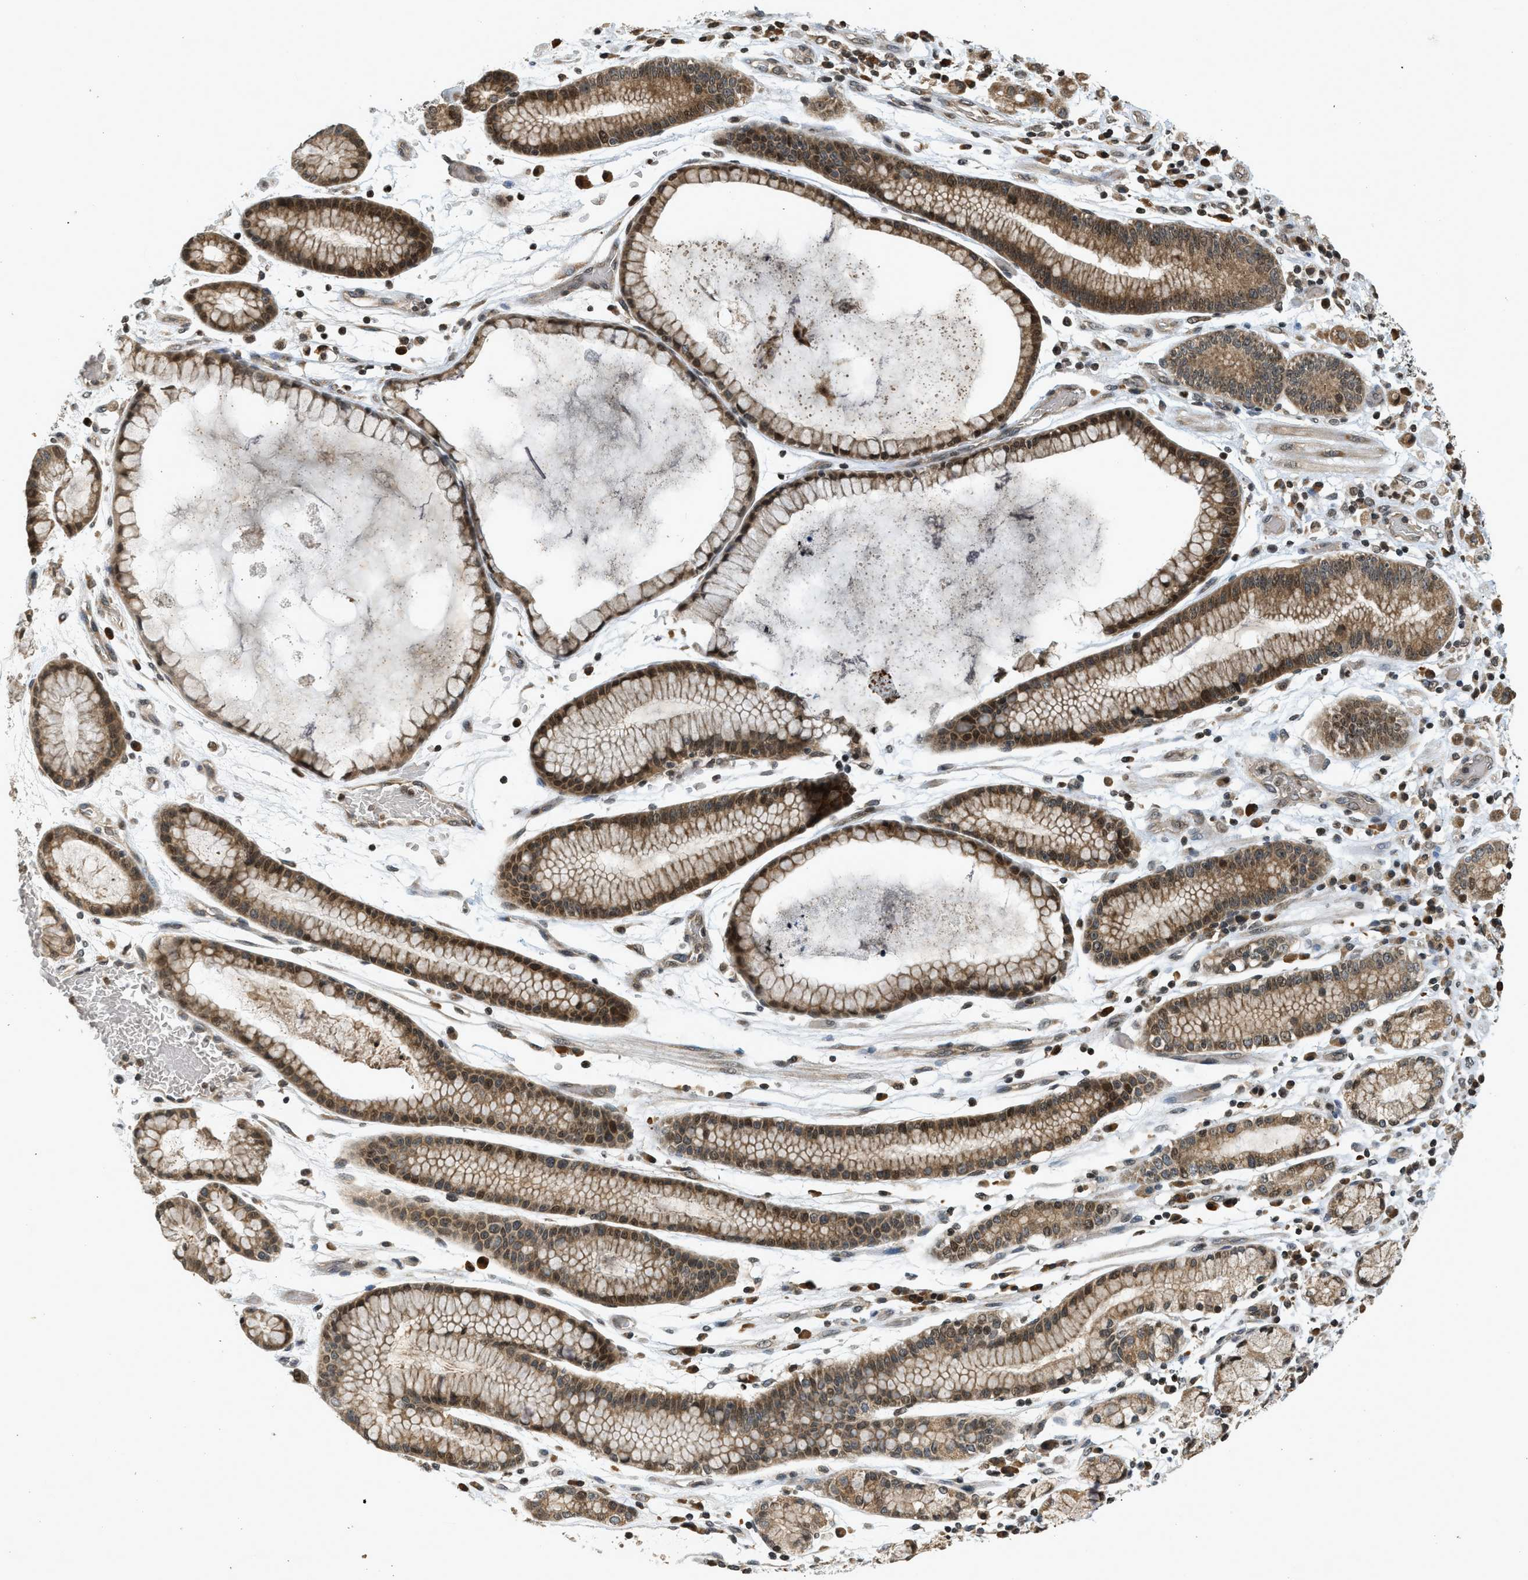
{"staining": {"intensity": "moderate", "quantity": ">75%", "location": "cytoplasmic/membranous,nuclear"}, "tissue": "stomach cancer", "cell_type": "Tumor cells", "image_type": "cancer", "snomed": [{"axis": "morphology", "description": "Adenocarcinoma, NOS"}, {"axis": "topography", "description": "Stomach, lower"}], "caption": "The histopathology image exhibits a brown stain indicating the presence of a protein in the cytoplasmic/membranous and nuclear of tumor cells in stomach cancer.", "gene": "SIAH1", "patient": {"sex": "male", "age": 88}}